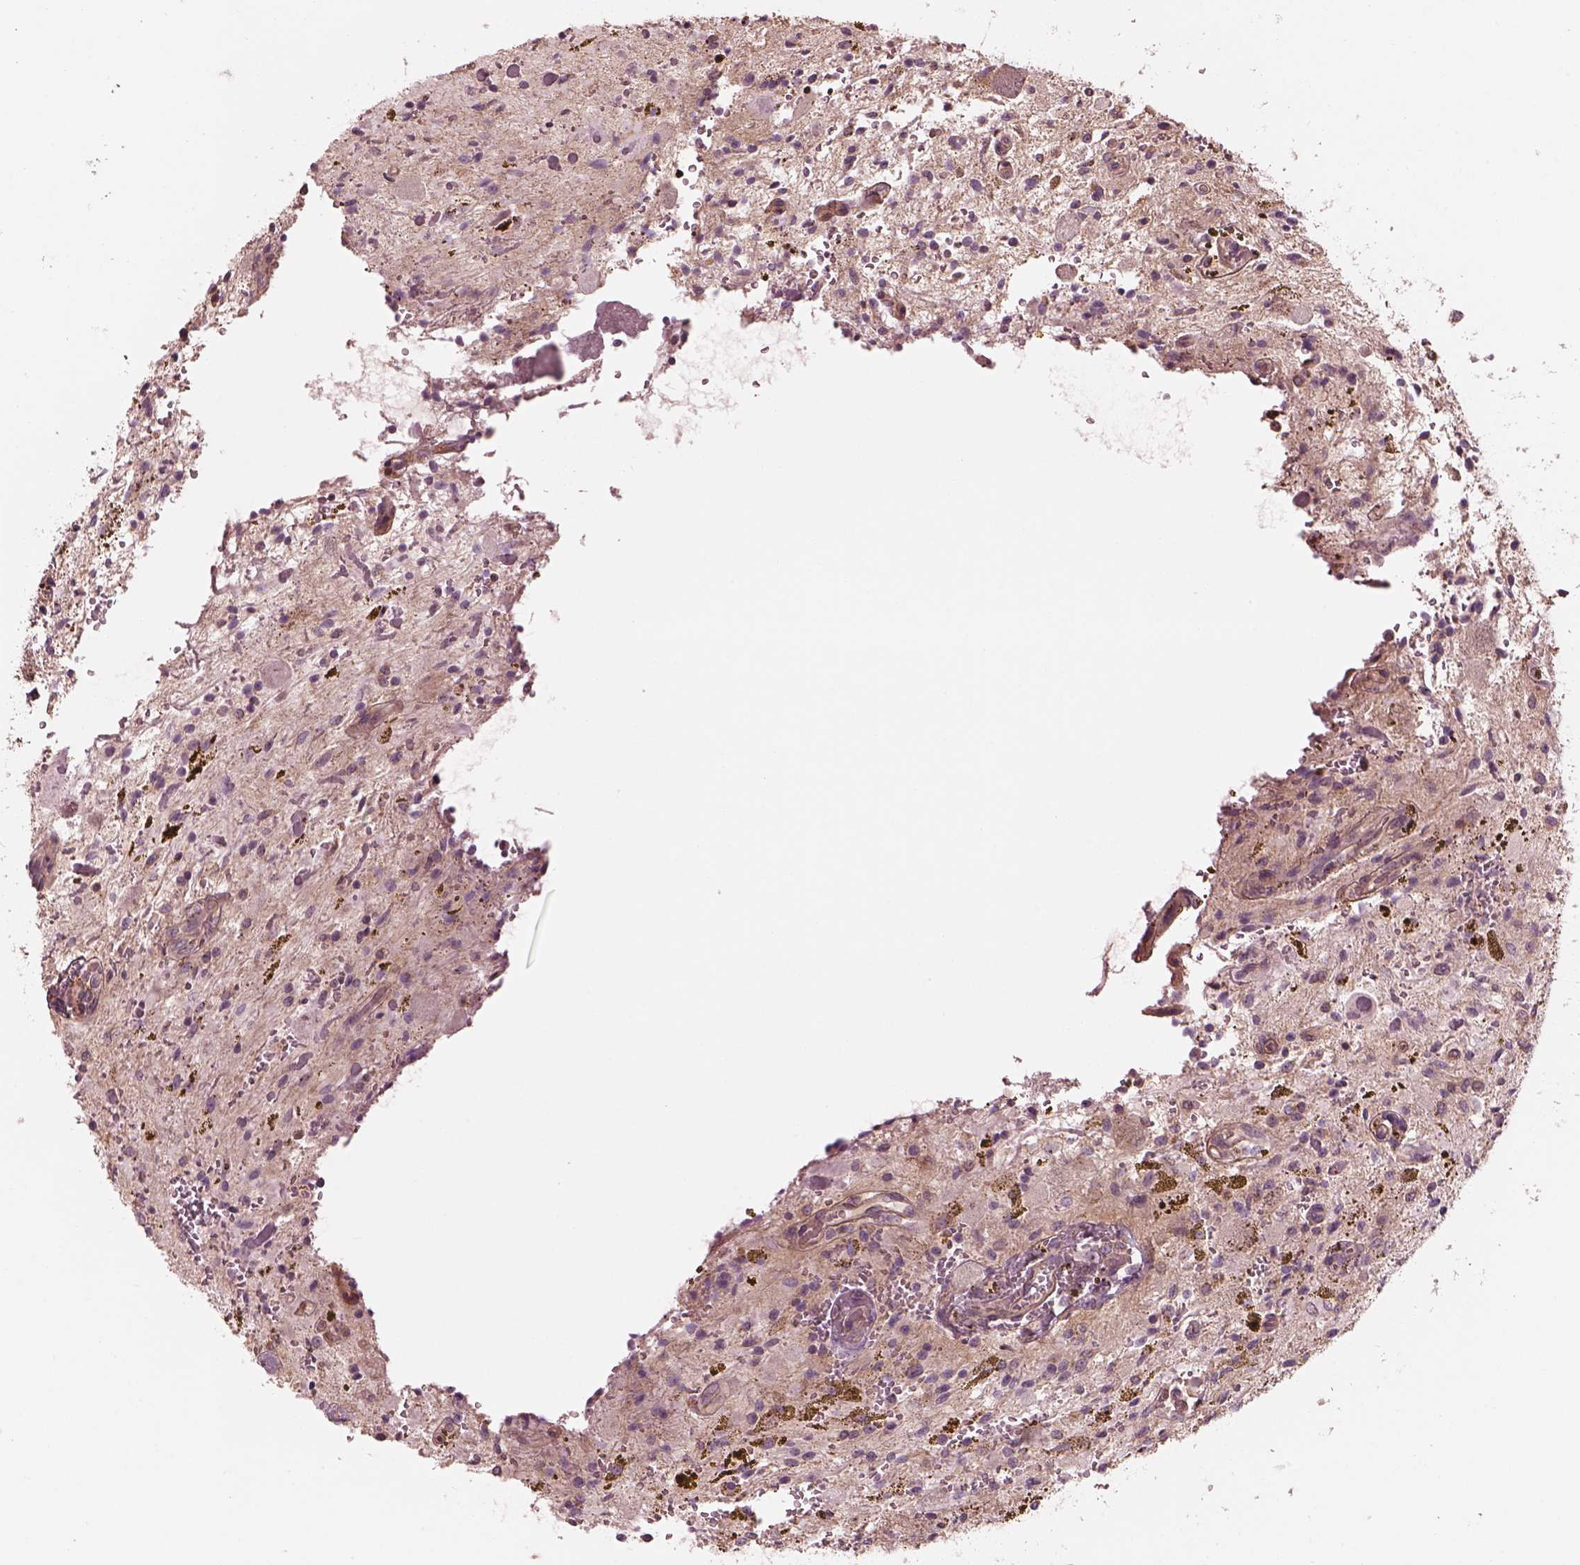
{"staining": {"intensity": "weak", "quantity": "25%-75%", "location": "cytoplasmic/membranous"}, "tissue": "glioma", "cell_type": "Tumor cells", "image_type": "cancer", "snomed": [{"axis": "morphology", "description": "Glioma, malignant, Low grade"}, {"axis": "topography", "description": "Cerebellum"}], "caption": "This image demonstrates malignant glioma (low-grade) stained with IHC to label a protein in brown. The cytoplasmic/membranous of tumor cells show weak positivity for the protein. Nuclei are counter-stained blue.", "gene": "STK33", "patient": {"sex": "female", "age": 14}}